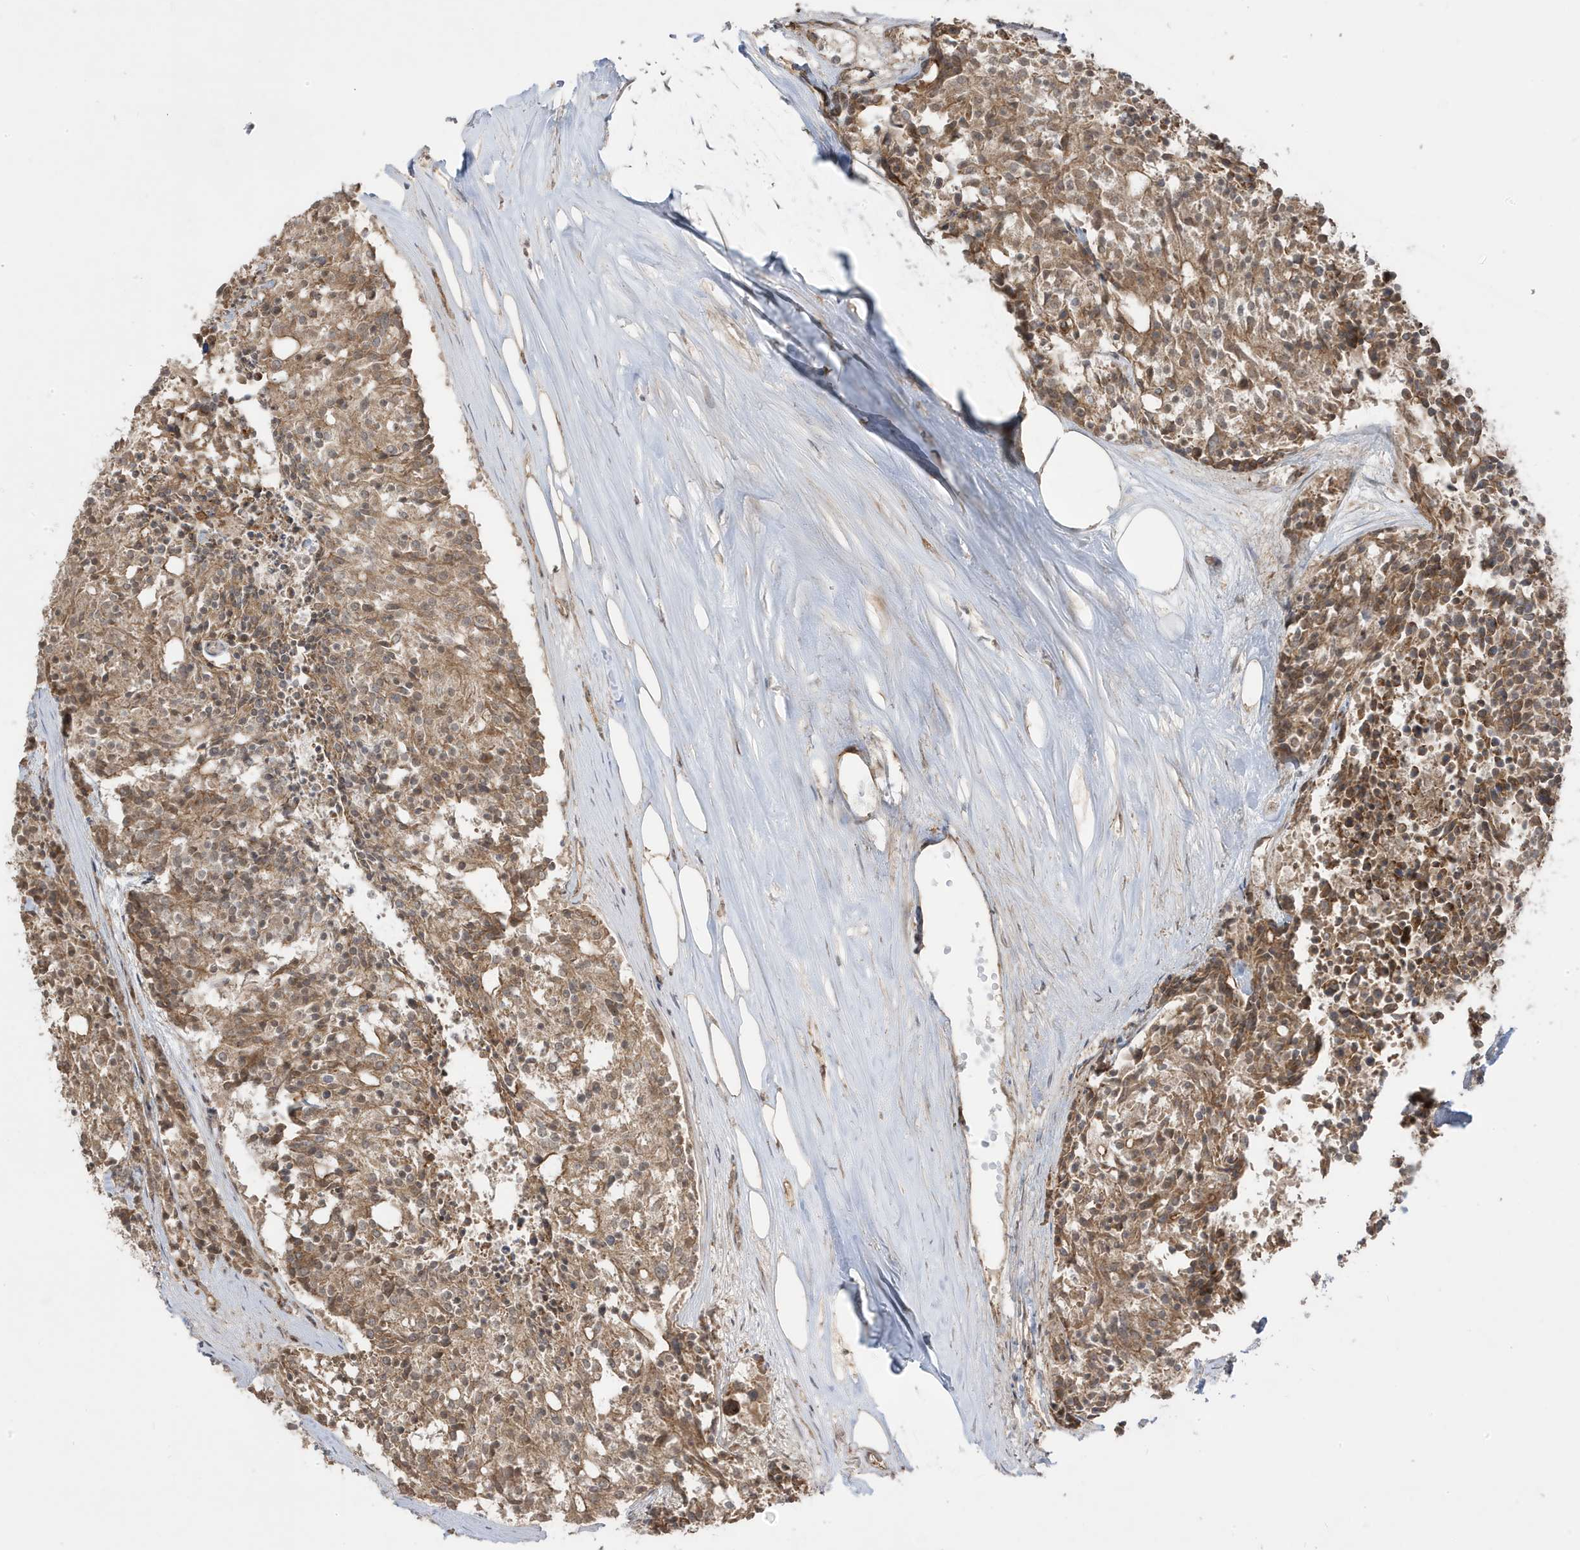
{"staining": {"intensity": "moderate", "quantity": ">75%", "location": "cytoplasmic/membranous"}, "tissue": "carcinoid", "cell_type": "Tumor cells", "image_type": "cancer", "snomed": [{"axis": "morphology", "description": "Carcinoid, malignant, NOS"}, {"axis": "topography", "description": "Pancreas"}], "caption": "A medium amount of moderate cytoplasmic/membranous expression is identified in approximately >75% of tumor cells in carcinoid (malignant) tissue.", "gene": "DNAJC12", "patient": {"sex": "female", "age": 54}}